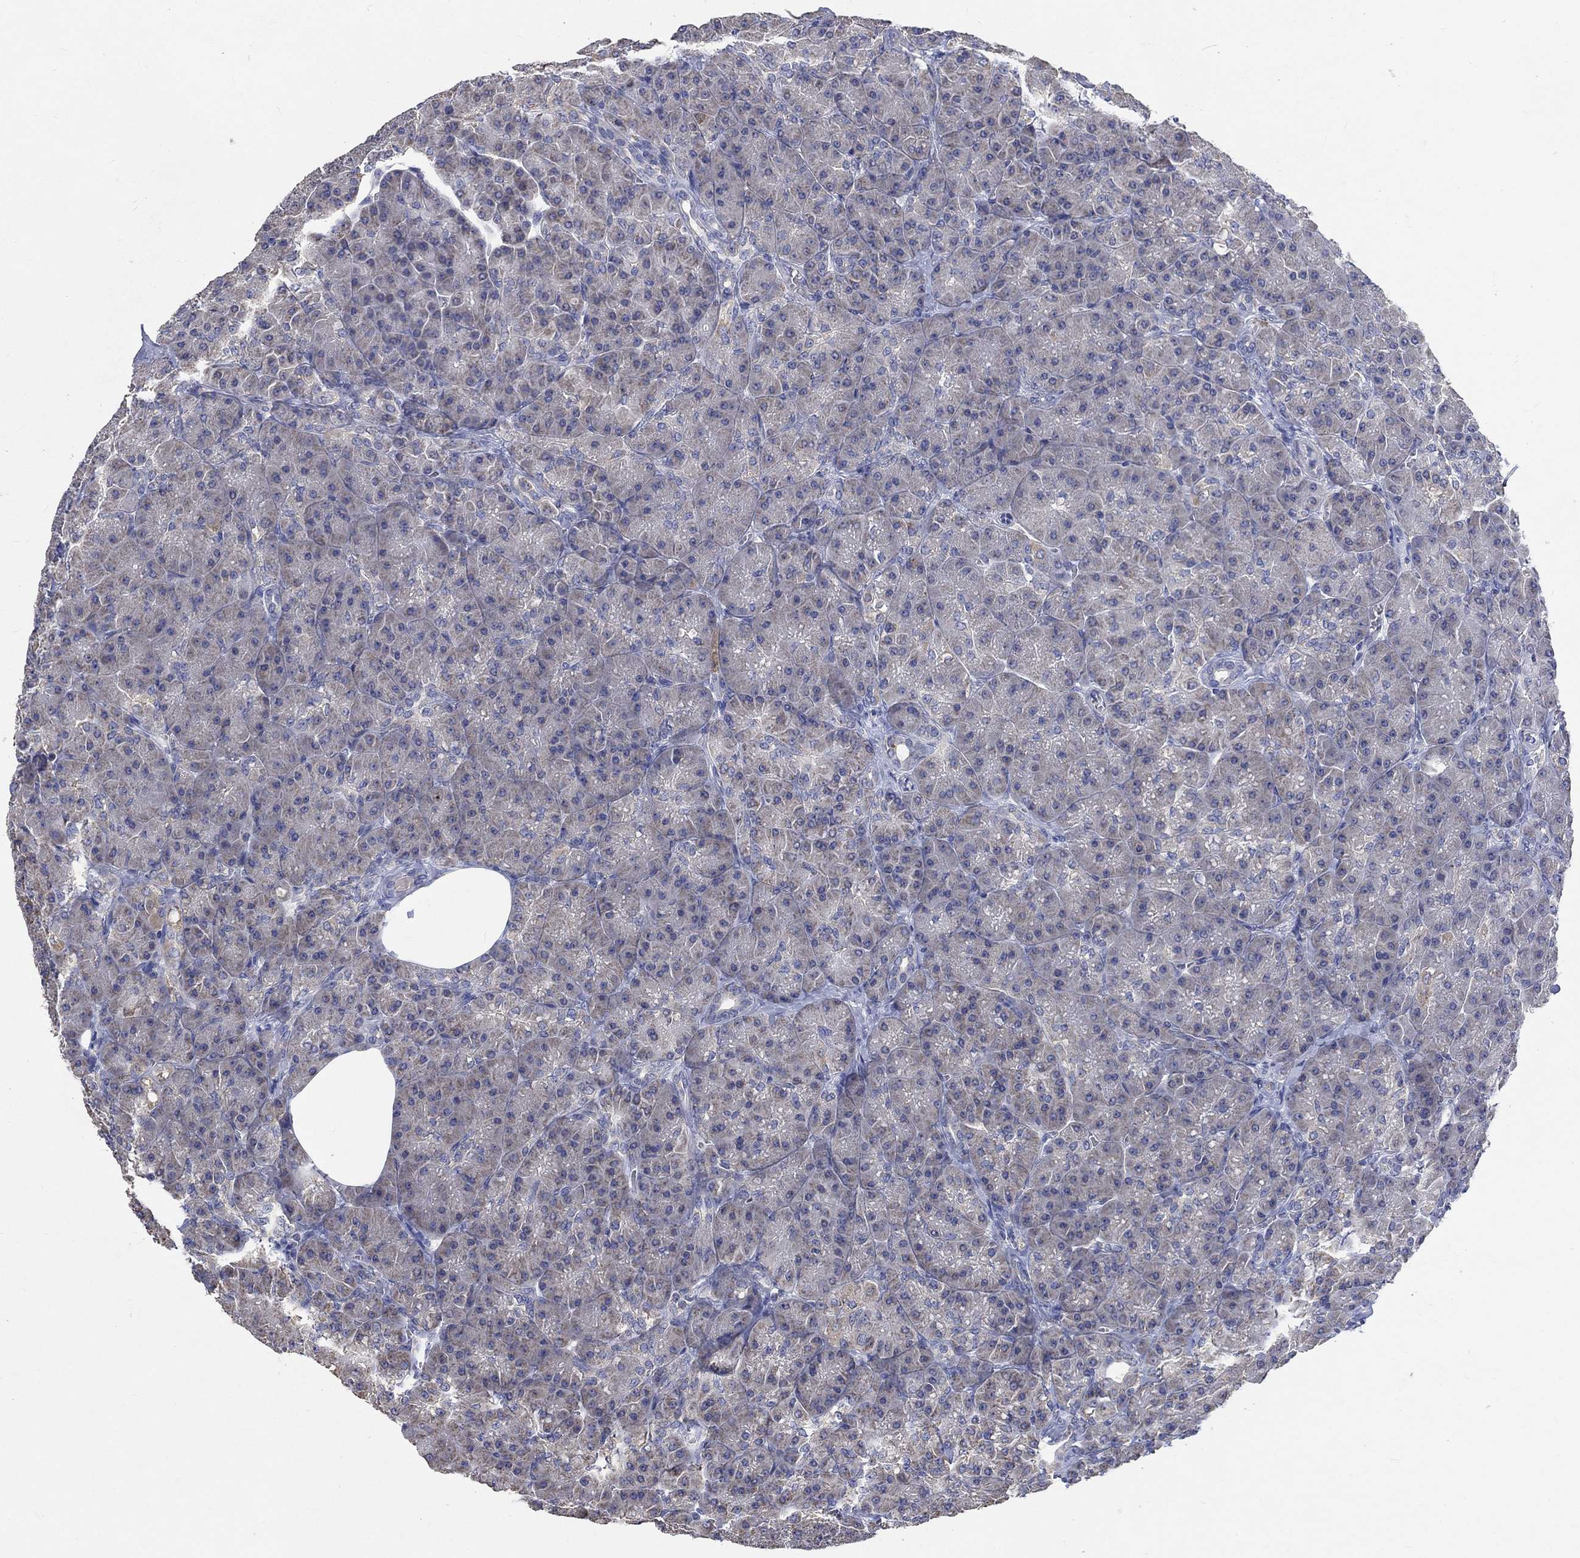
{"staining": {"intensity": "negative", "quantity": "none", "location": "none"}, "tissue": "pancreas", "cell_type": "Exocrine glandular cells", "image_type": "normal", "snomed": [{"axis": "morphology", "description": "Normal tissue, NOS"}, {"axis": "topography", "description": "Pancreas"}], "caption": "Human pancreas stained for a protein using immunohistochemistry (IHC) exhibits no expression in exocrine glandular cells.", "gene": "UGT8", "patient": {"sex": "male", "age": 57}}